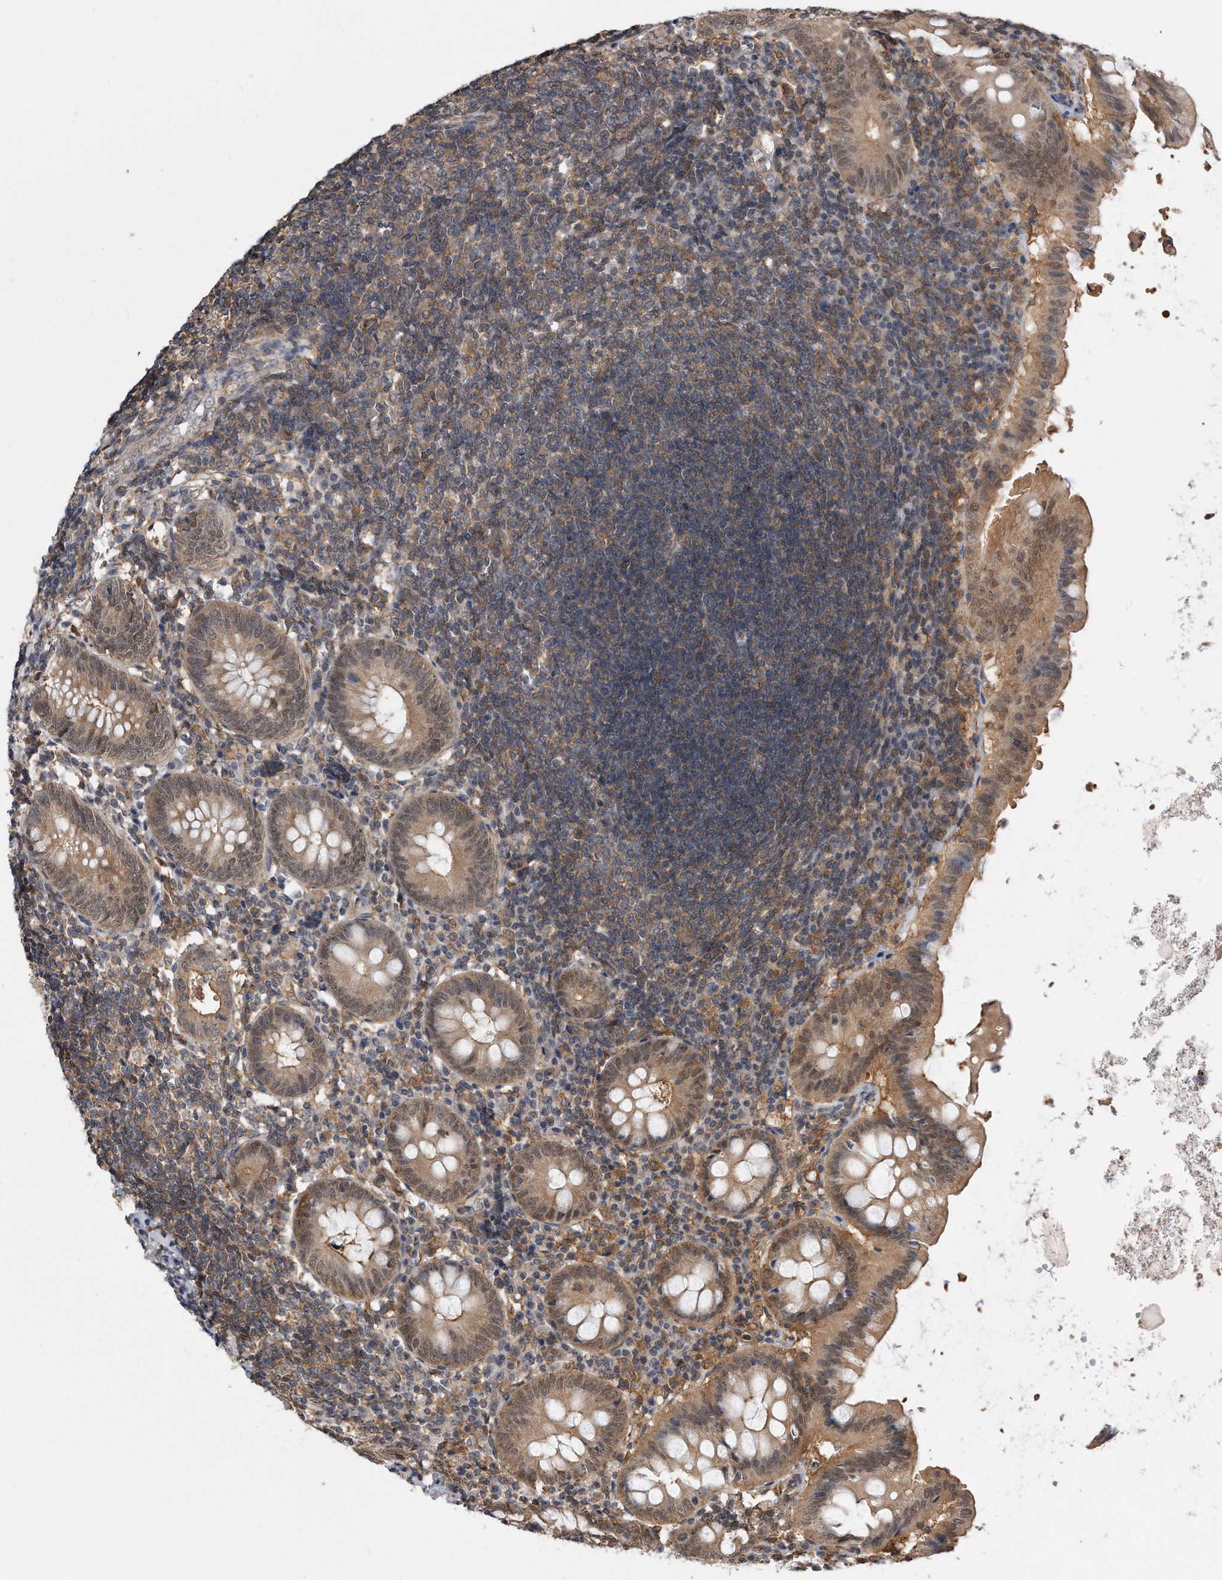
{"staining": {"intensity": "moderate", "quantity": ">75%", "location": "cytoplasmic/membranous,nuclear"}, "tissue": "appendix", "cell_type": "Glandular cells", "image_type": "normal", "snomed": [{"axis": "morphology", "description": "Normal tissue, NOS"}, {"axis": "topography", "description": "Appendix"}], "caption": "A high-resolution histopathology image shows immunohistochemistry (IHC) staining of normal appendix, which displays moderate cytoplasmic/membranous,nuclear positivity in approximately >75% of glandular cells.", "gene": "TCP1", "patient": {"sex": "female", "age": 54}}